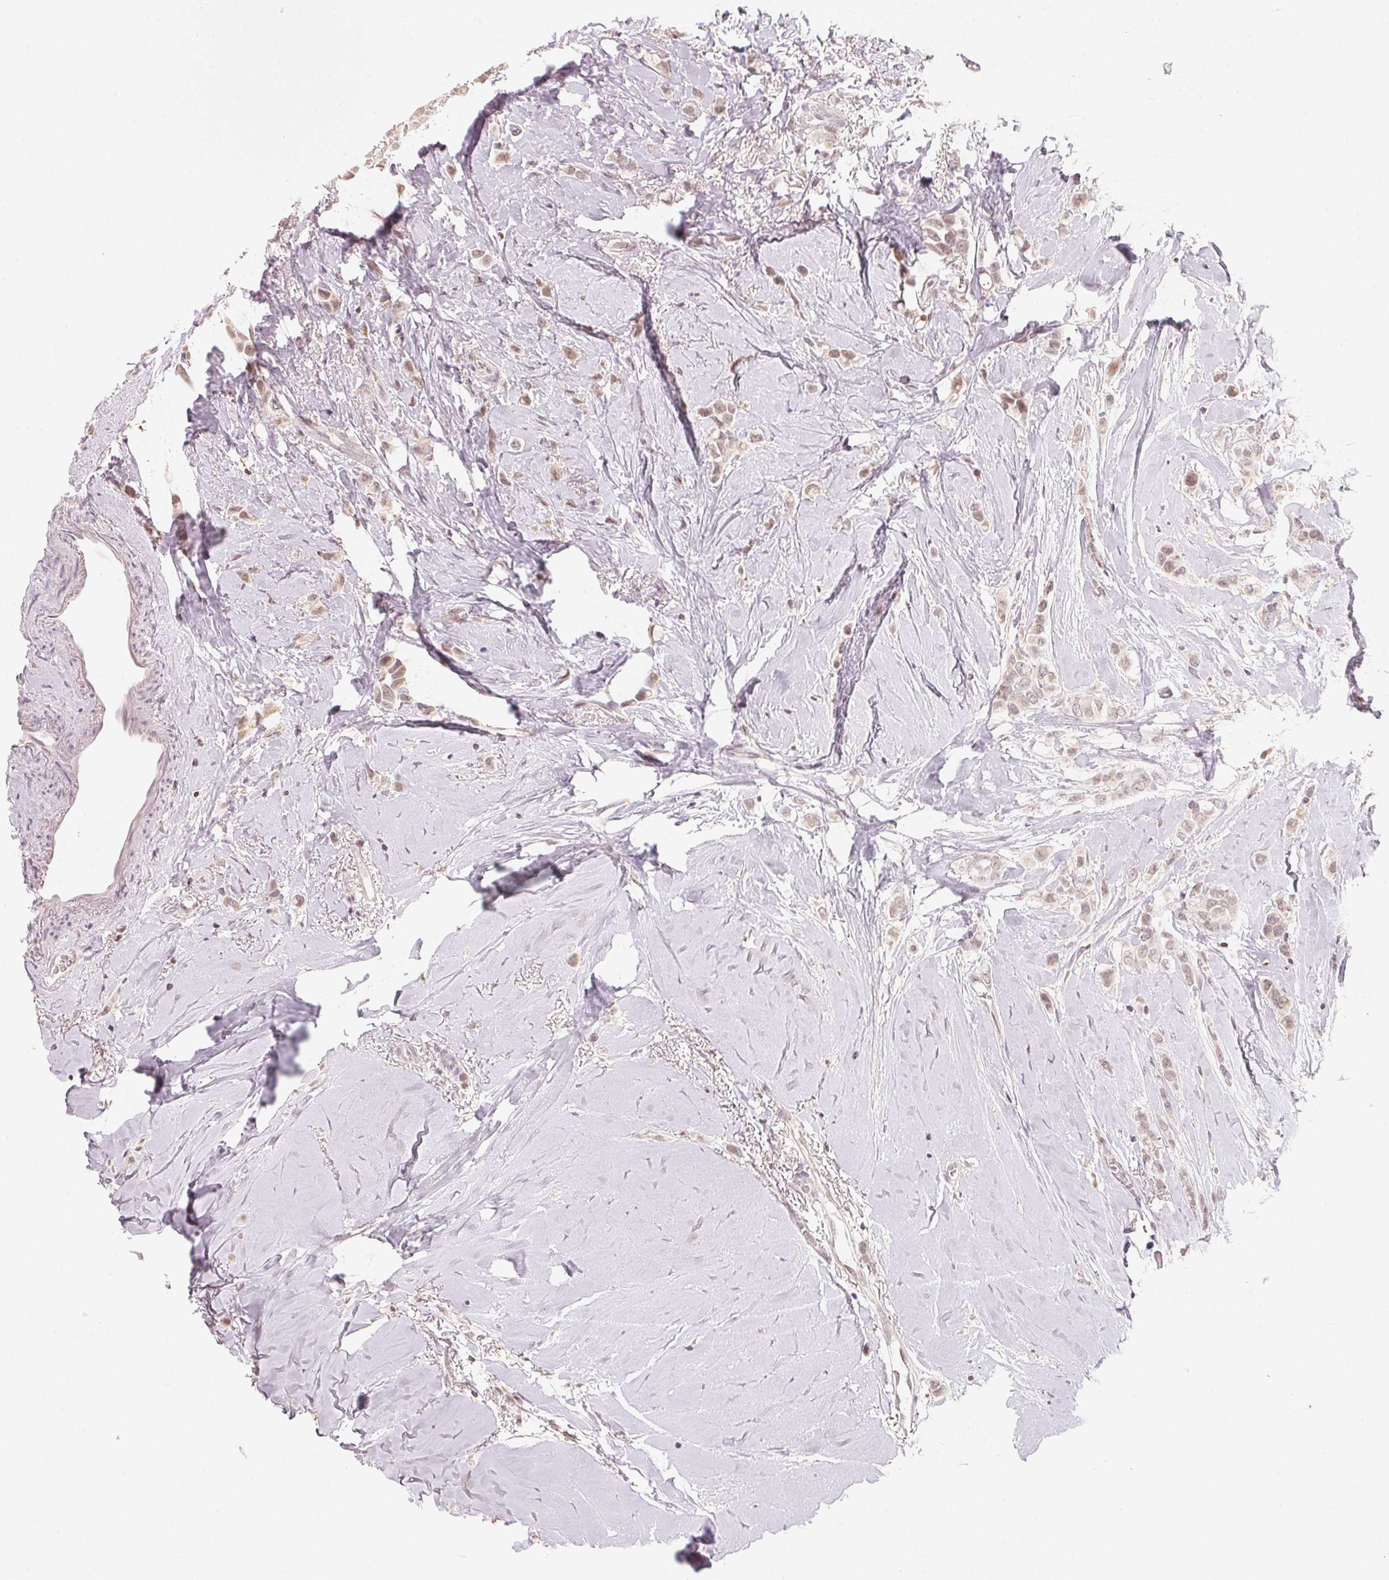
{"staining": {"intensity": "weak", "quantity": ">75%", "location": "cytoplasmic/membranous"}, "tissue": "breast cancer", "cell_type": "Tumor cells", "image_type": "cancer", "snomed": [{"axis": "morphology", "description": "Lobular carcinoma"}, {"axis": "topography", "description": "Breast"}], "caption": "A brown stain shows weak cytoplasmic/membranous expression of a protein in breast cancer tumor cells.", "gene": "ANKRD31", "patient": {"sex": "female", "age": 66}}